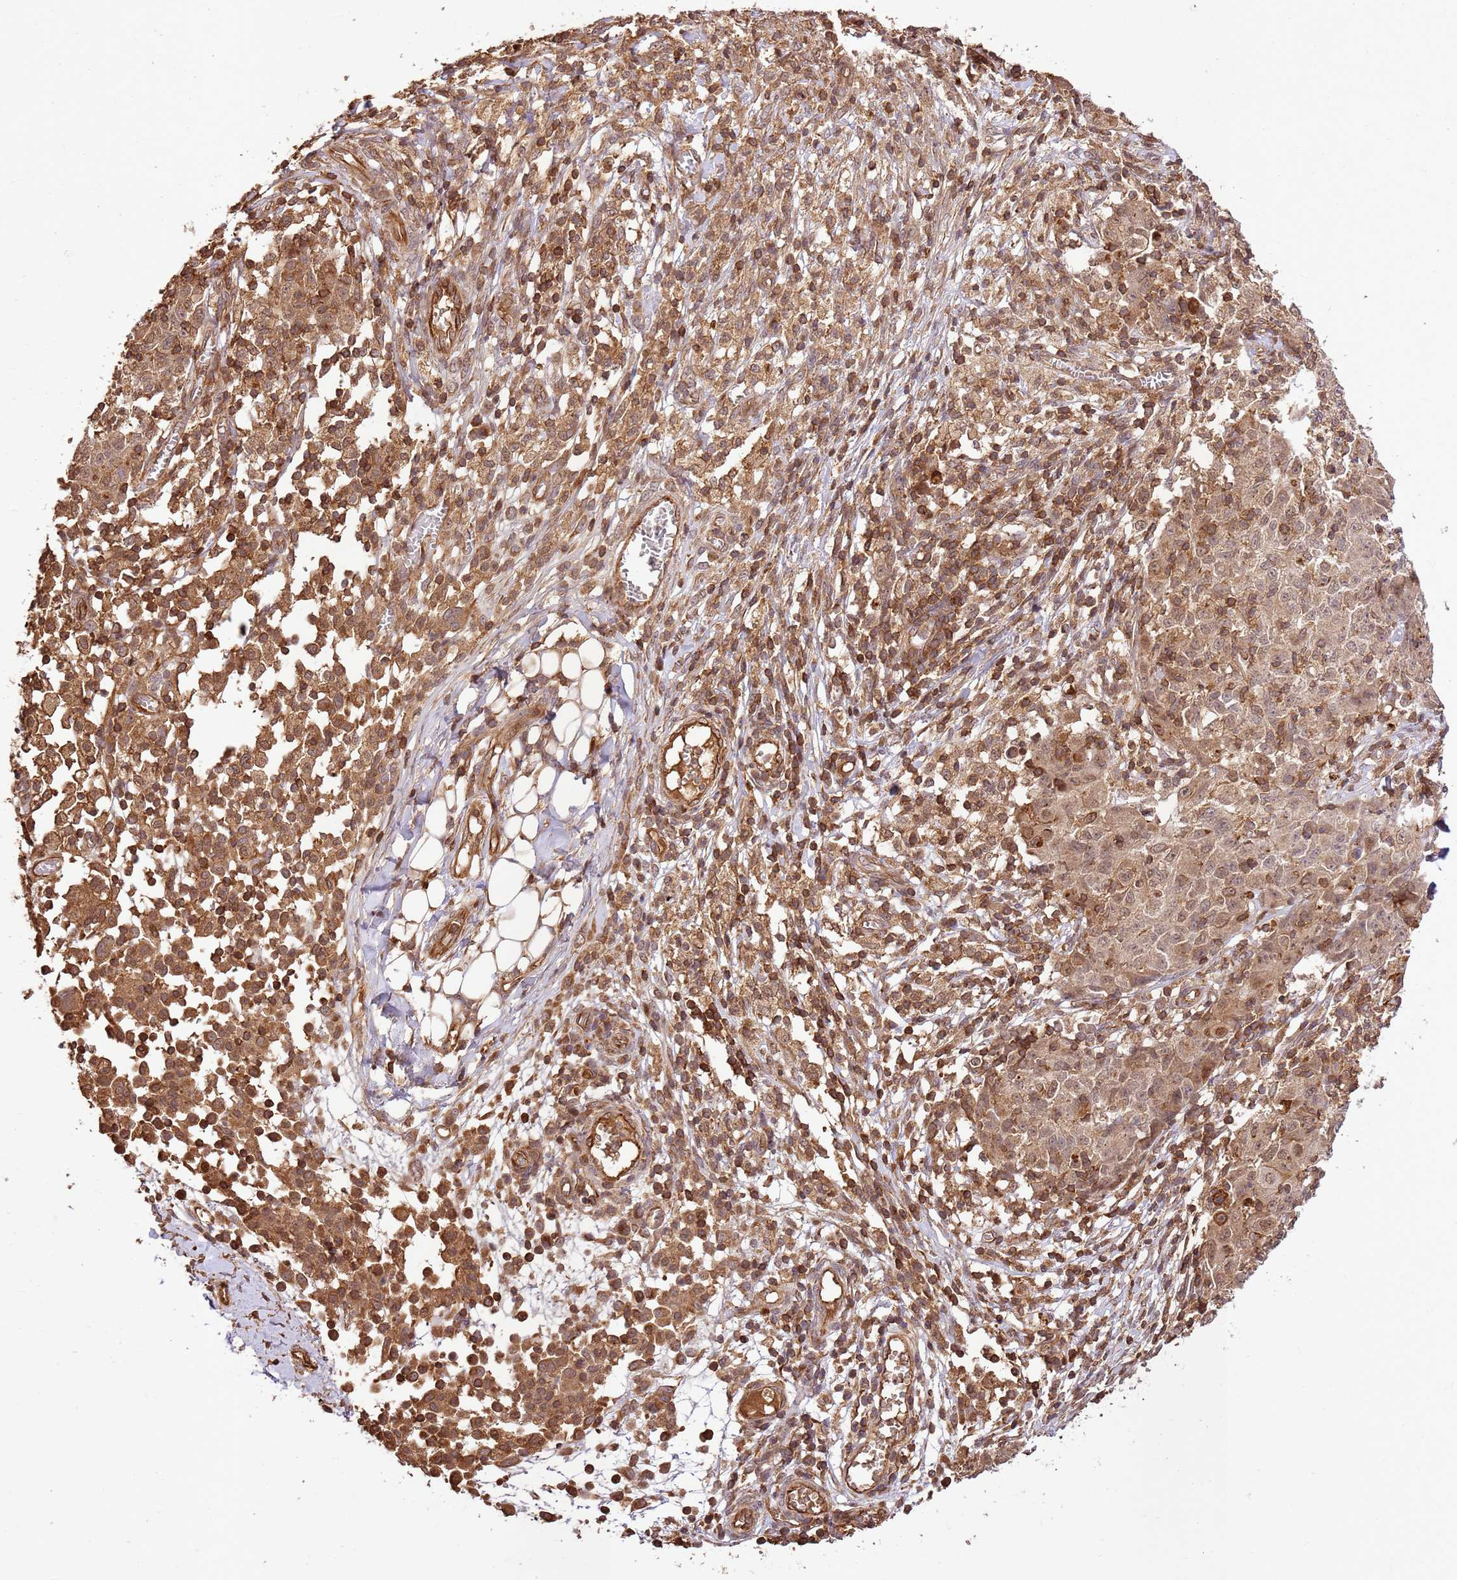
{"staining": {"intensity": "moderate", "quantity": ">75%", "location": "cytoplasmic/membranous,nuclear"}, "tissue": "ovarian cancer", "cell_type": "Tumor cells", "image_type": "cancer", "snomed": [{"axis": "morphology", "description": "Carcinoma, endometroid"}, {"axis": "topography", "description": "Ovary"}], "caption": "DAB (3,3'-diaminobenzidine) immunohistochemical staining of ovarian cancer (endometroid carcinoma) demonstrates moderate cytoplasmic/membranous and nuclear protein positivity in approximately >75% of tumor cells.", "gene": "KATNAL2", "patient": {"sex": "female", "age": 42}}